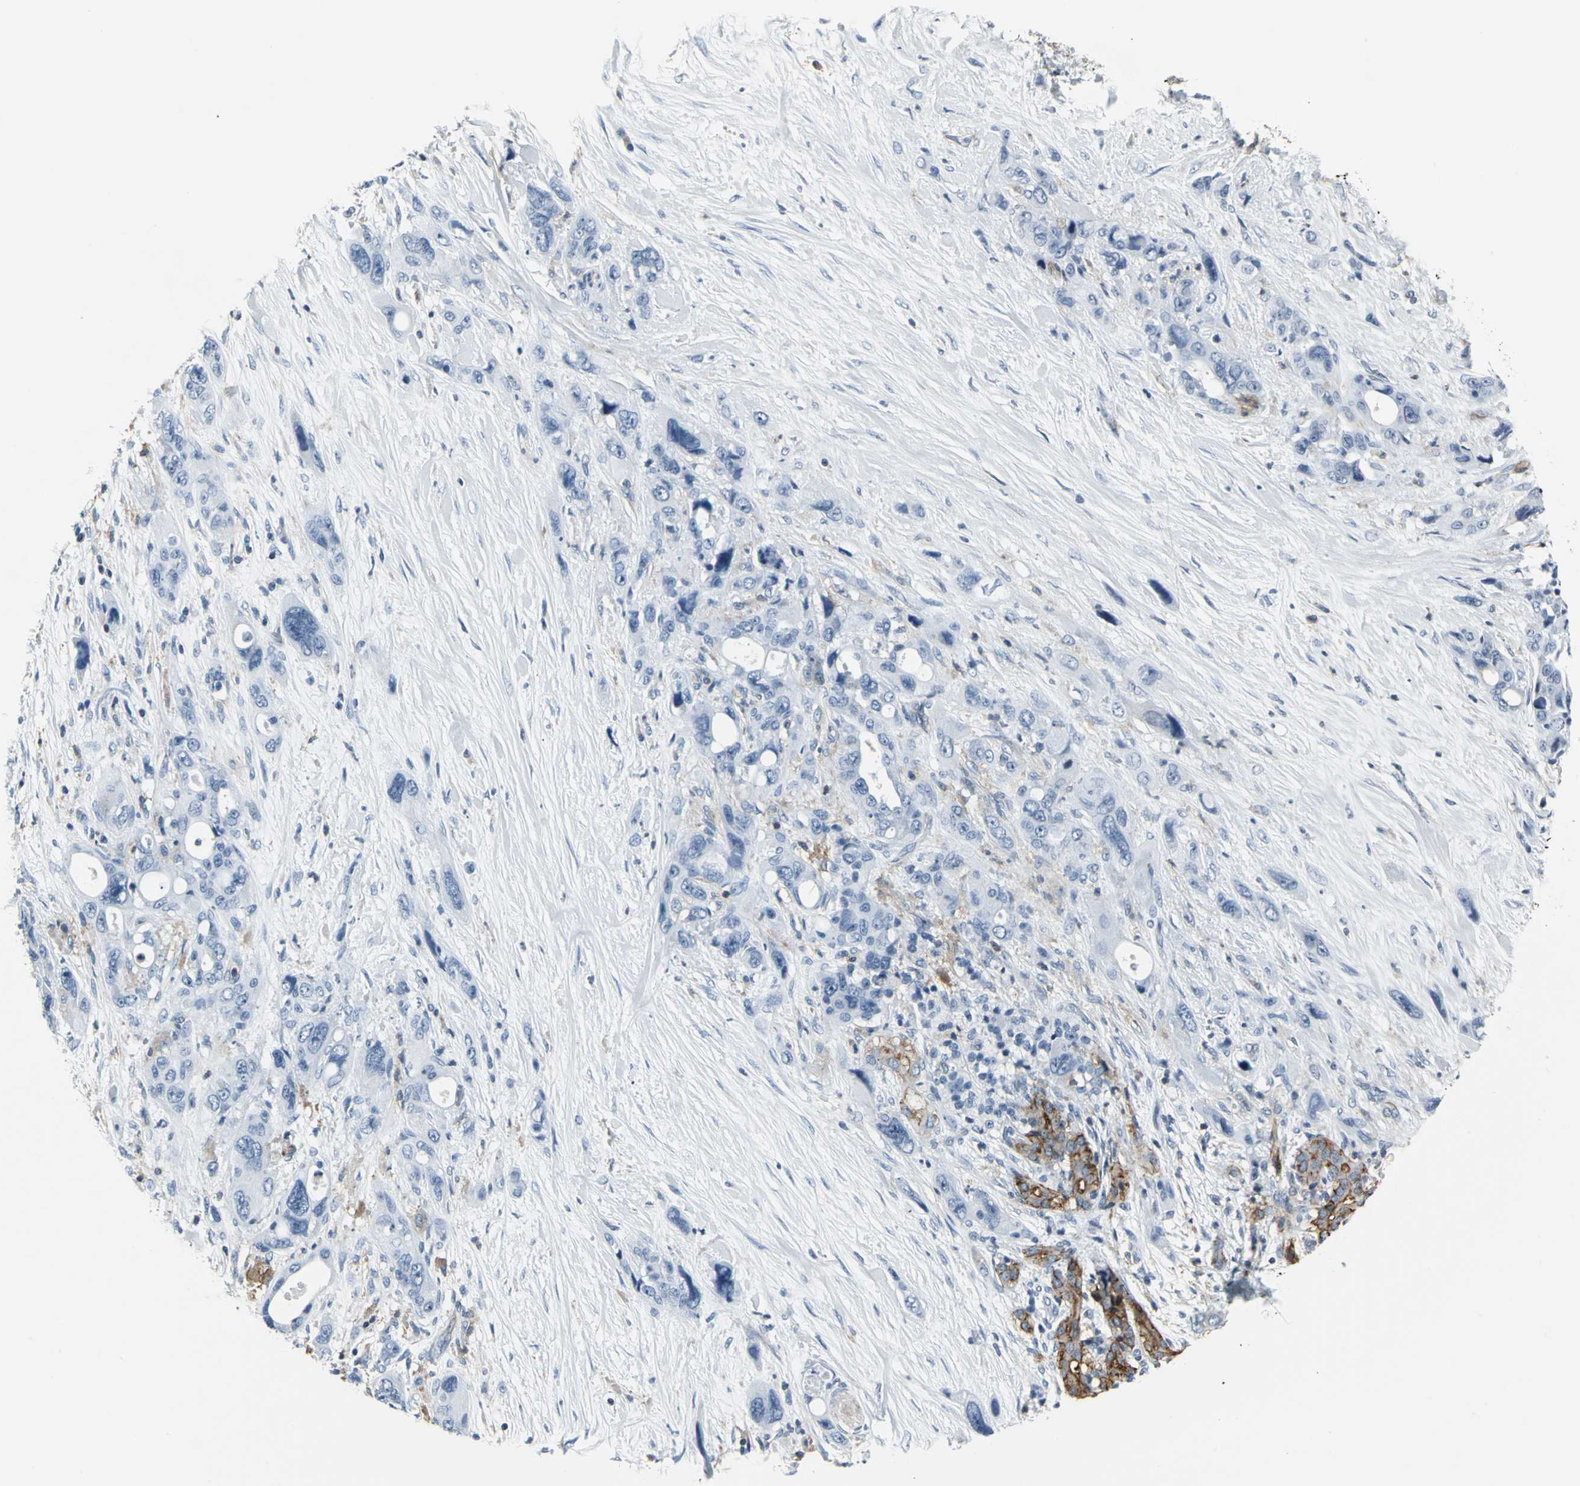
{"staining": {"intensity": "negative", "quantity": "none", "location": "none"}, "tissue": "pancreatic cancer", "cell_type": "Tumor cells", "image_type": "cancer", "snomed": [{"axis": "morphology", "description": "Adenocarcinoma, NOS"}, {"axis": "topography", "description": "Pancreas"}], "caption": "High power microscopy histopathology image of an immunohistochemistry image of pancreatic cancer, revealing no significant positivity in tumor cells. (DAB (3,3'-diaminobenzidine) immunohistochemistry with hematoxylin counter stain).", "gene": "IQGAP2", "patient": {"sex": "male", "age": 46}}